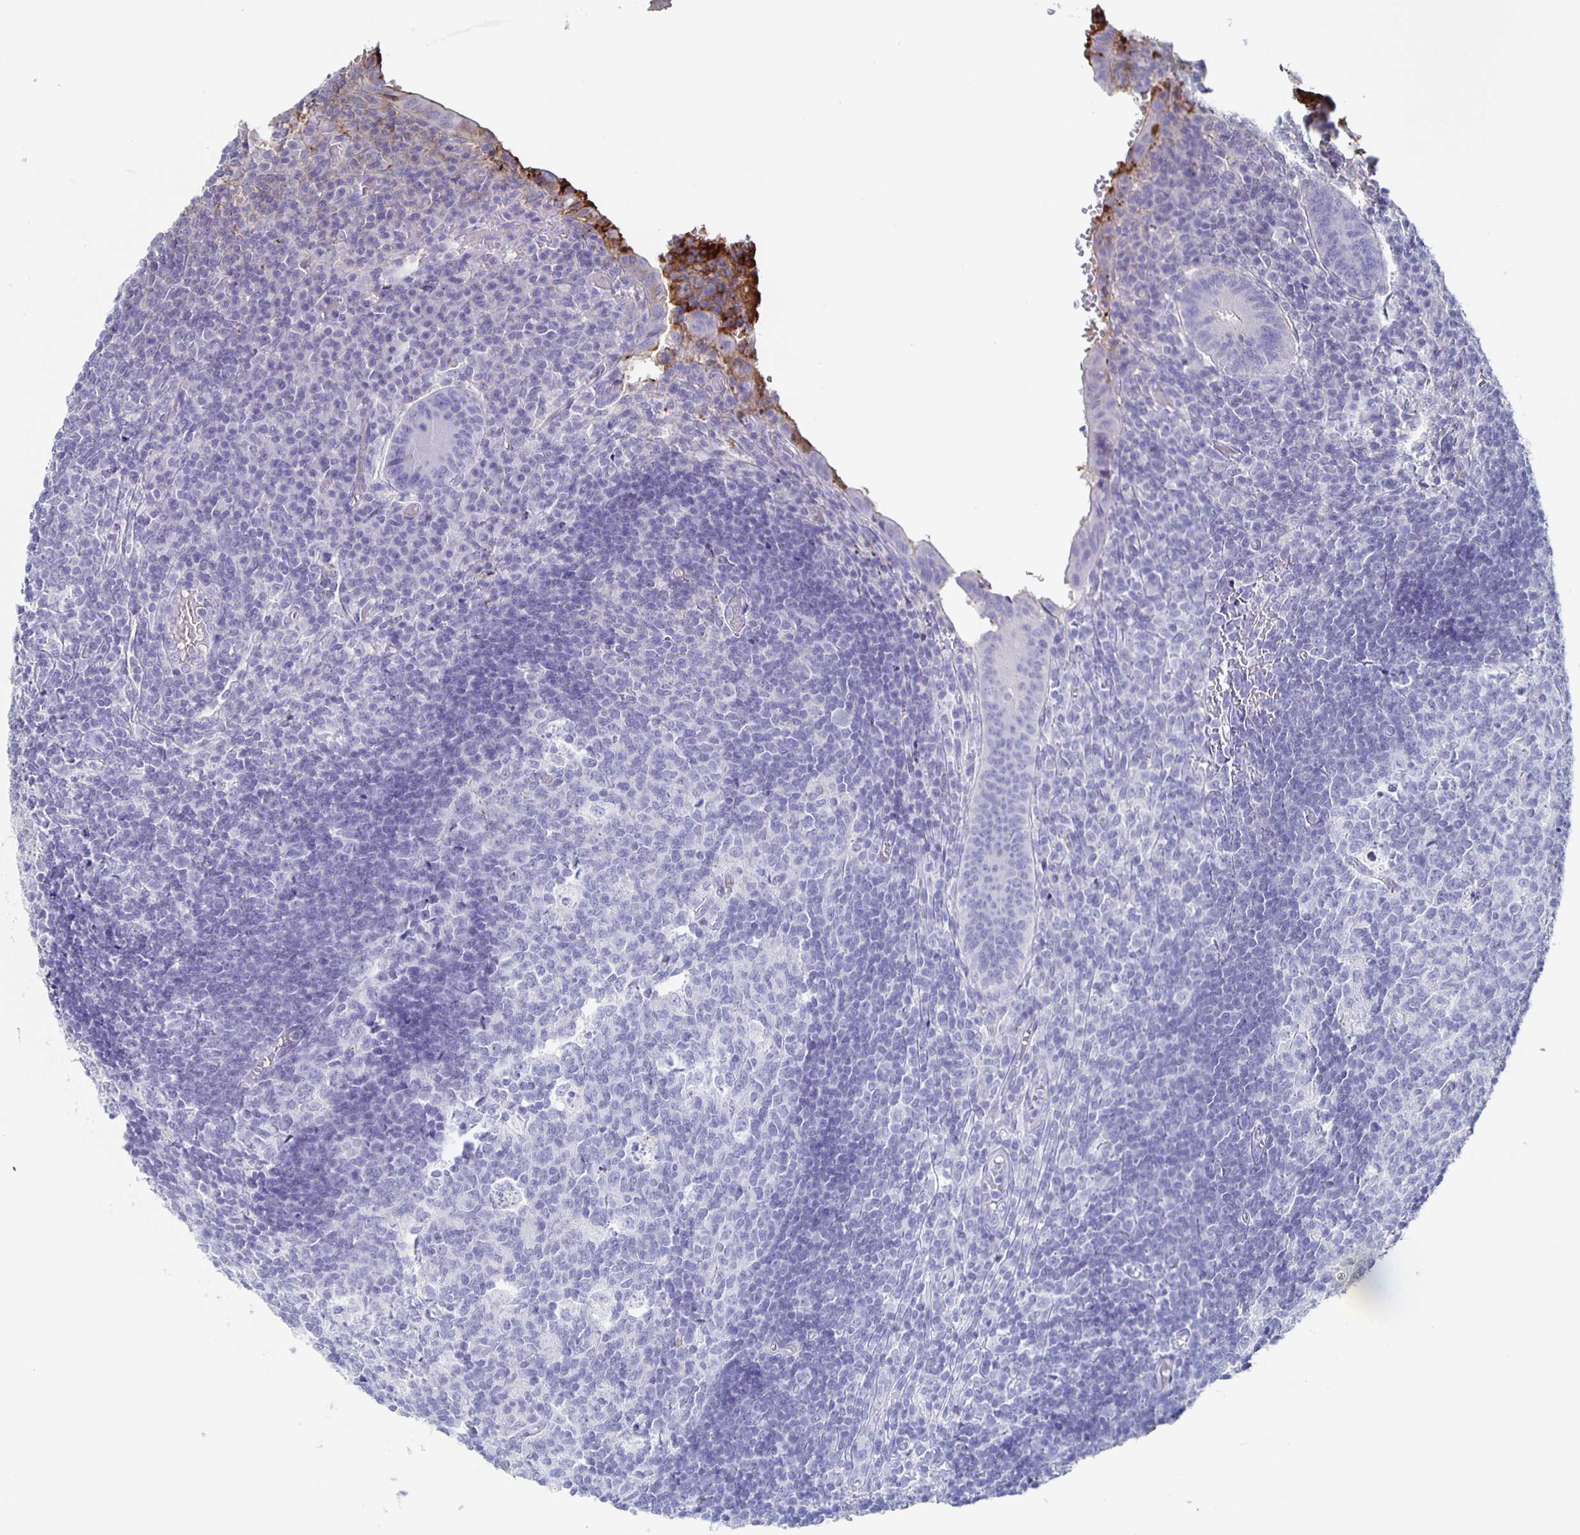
{"staining": {"intensity": "negative", "quantity": "none", "location": "none"}, "tissue": "appendix", "cell_type": "Glandular cells", "image_type": "normal", "snomed": [{"axis": "morphology", "description": "Normal tissue, NOS"}, {"axis": "topography", "description": "Appendix"}], "caption": "Normal appendix was stained to show a protein in brown. There is no significant expression in glandular cells.", "gene": "FGA", "patient": {"sex": "male", "age": 18}}